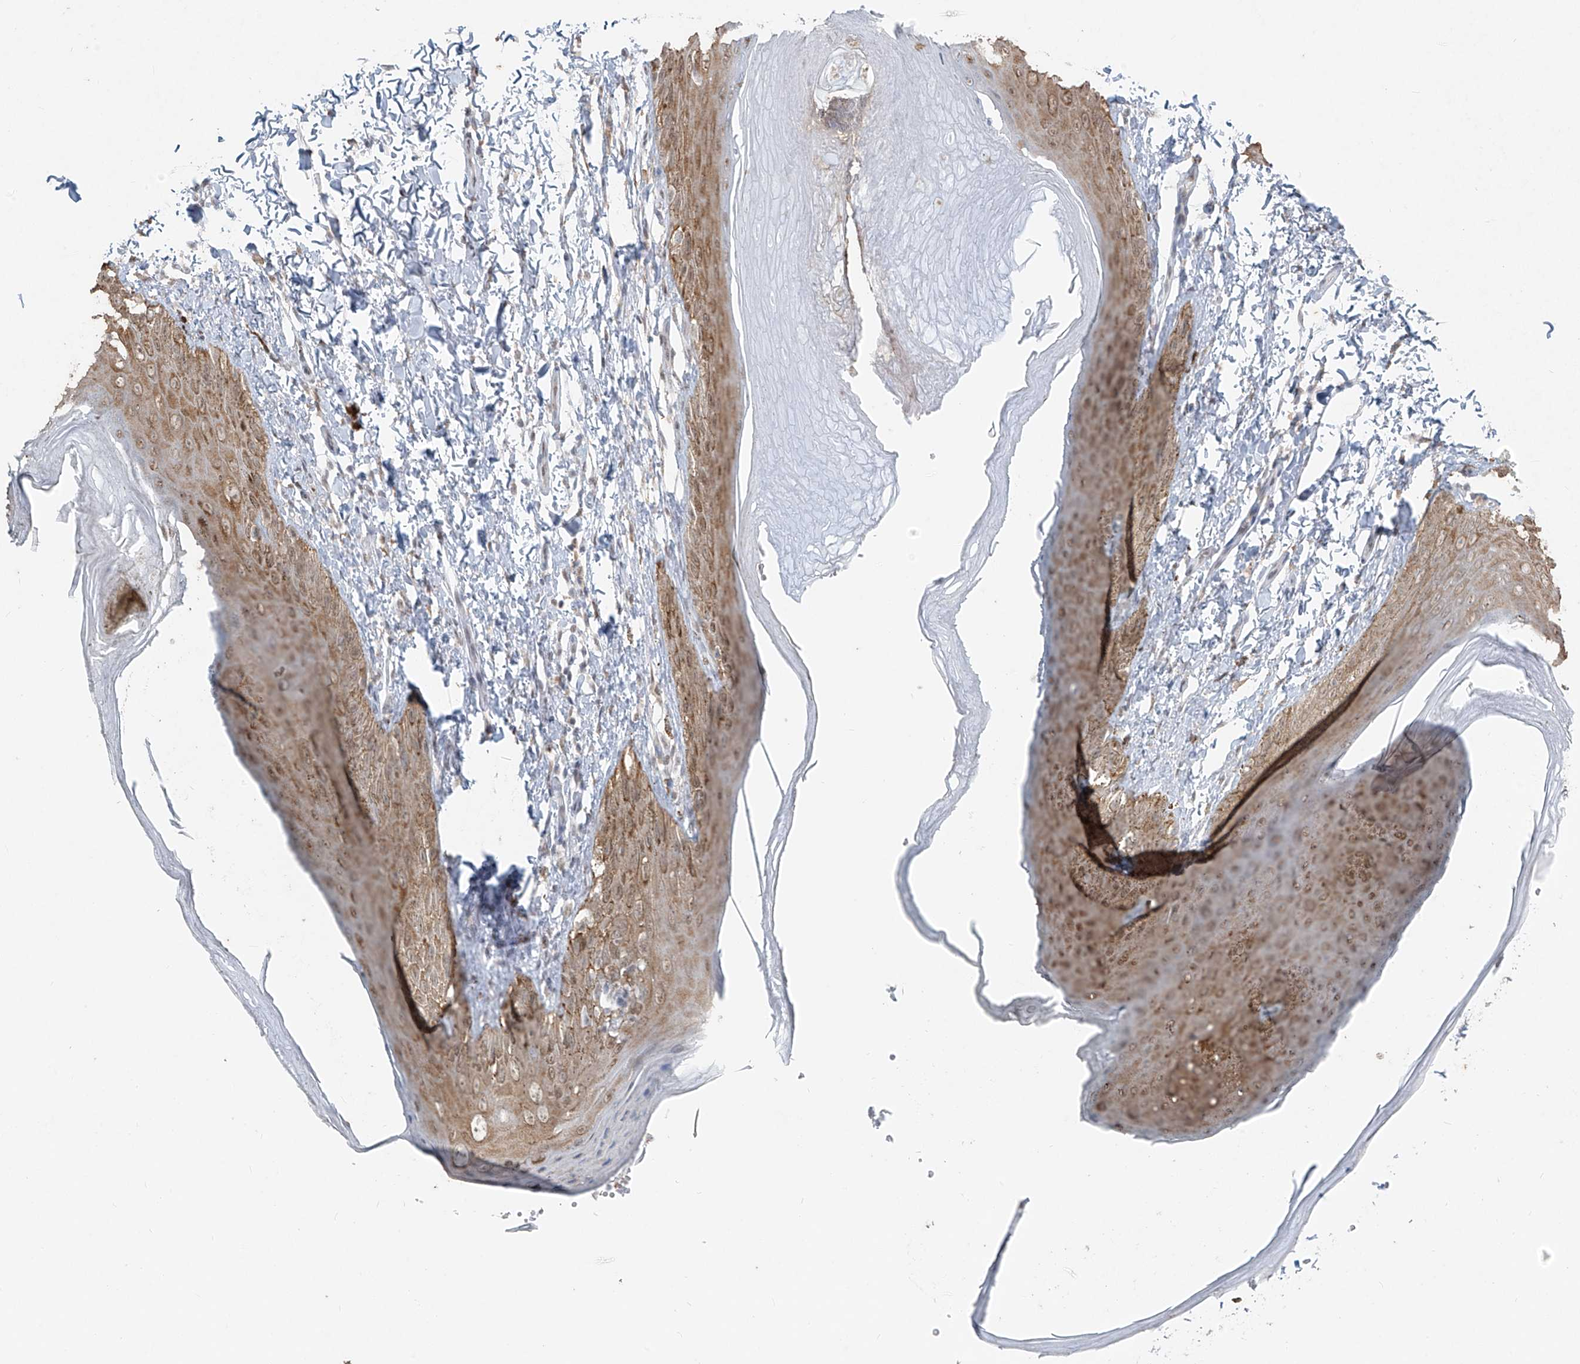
{"staining": {"intensity": "moderate", "quantity": ">75%", "location": "cytoplasmic/membranous,nuclear"}, "tissue": "skin", "cell_type": "Epidermal cells", "image_type": "normal", "snomed": [{"axis": "morphology", "description": "Normal tissue, NOS"}, {"axis": "topography", "description": "Anal"}], "caption": "Epidermal cells exhibit medium levels of moderate cytoplasmic/membranous,nuclear staining in approximately >75% of cells in unremarkable skin. (DAB IHC with brightfield microscopy, high magnification).", "gene": "TFEC", "patient": {"sex": "male", "age": 44}}